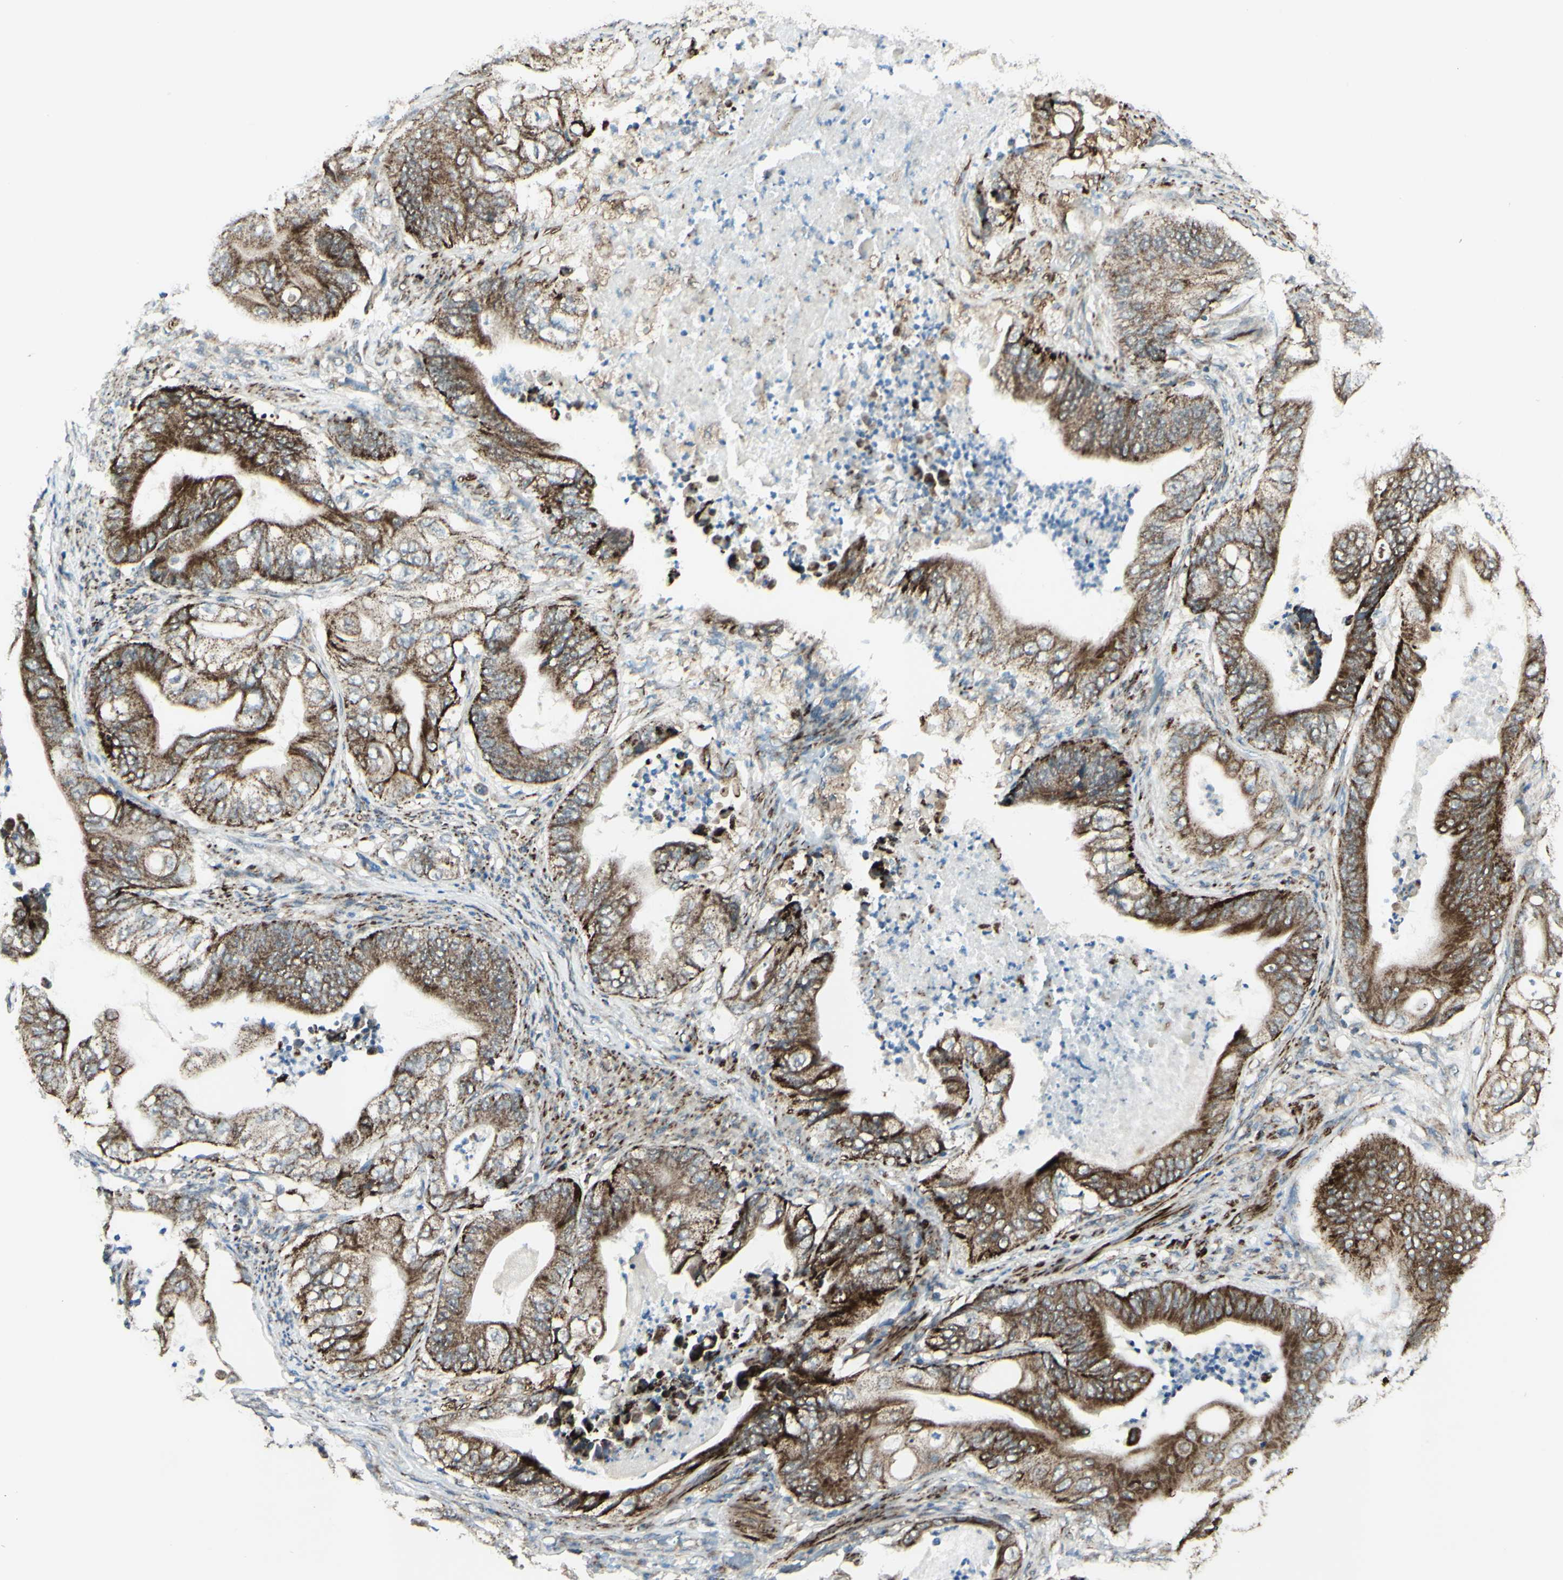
{"staining": {"intensity": "strong", "quantity": ">75%", "location": "cytoplasmic/membranous"}, "tissue": "stomach cancer", "cell_type": "Tumor cells", "image_type": "cancer", "snomed": [{"axis": "morphology", "description": "Adenocarcinoma, NOS"}, {"axis": "topography", "description": "Stomach"}], "caption": "Immunohistochemistry (IHC) image of stomach cancer (adenocarcinoma) stained for a protein (brown), which displays high levels of strong cytoplasmic/membranous expression in about >75% of tumor cells.", "gene": "DHRS3", "patient": {"sex": "female", "age": 73}}